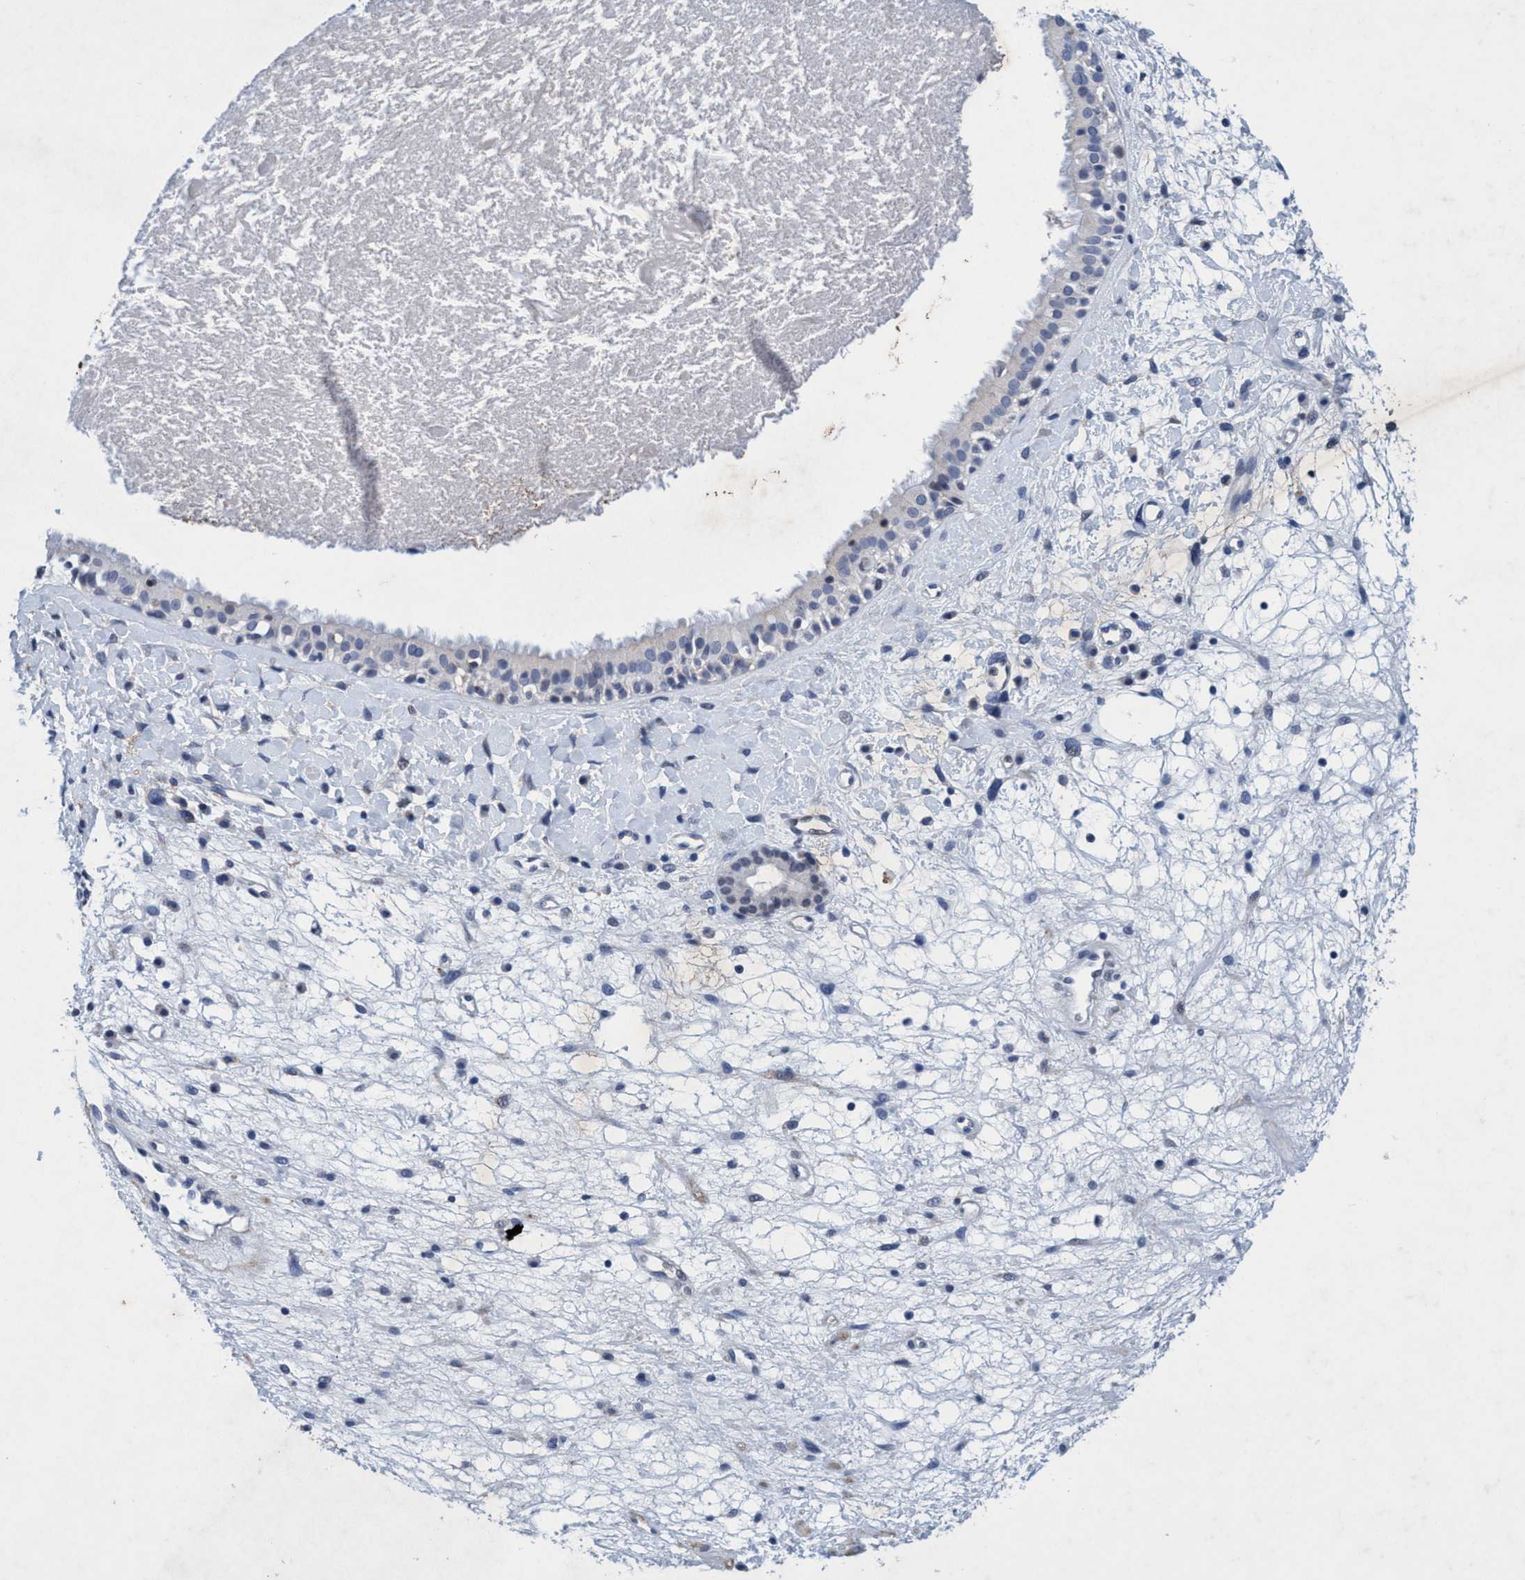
{"staining": {"intensity": "weak", "quantity": "25%-75%", "location": "cytoplasmic/membranous"}, "tissue": "nasopharynx", "cell_type": "Respiratory epithelial cells", "image_type": "normal", "snomed": [{"axis": "morphology", "description": "Normal tissue, NOS"}, {"axis": "topography", "description": "Nasopharynx"}], "caption": "A brown stain shows weak cytoplasmic/membranous positivity of a protein in respiratory epithelial cells of unremarkable human nasopharynx. The protein of interest is shown in brown color, while the nuclei are stained blue.", "gene": "GRB14", "patient": {"sex": "male", "age": 22}}